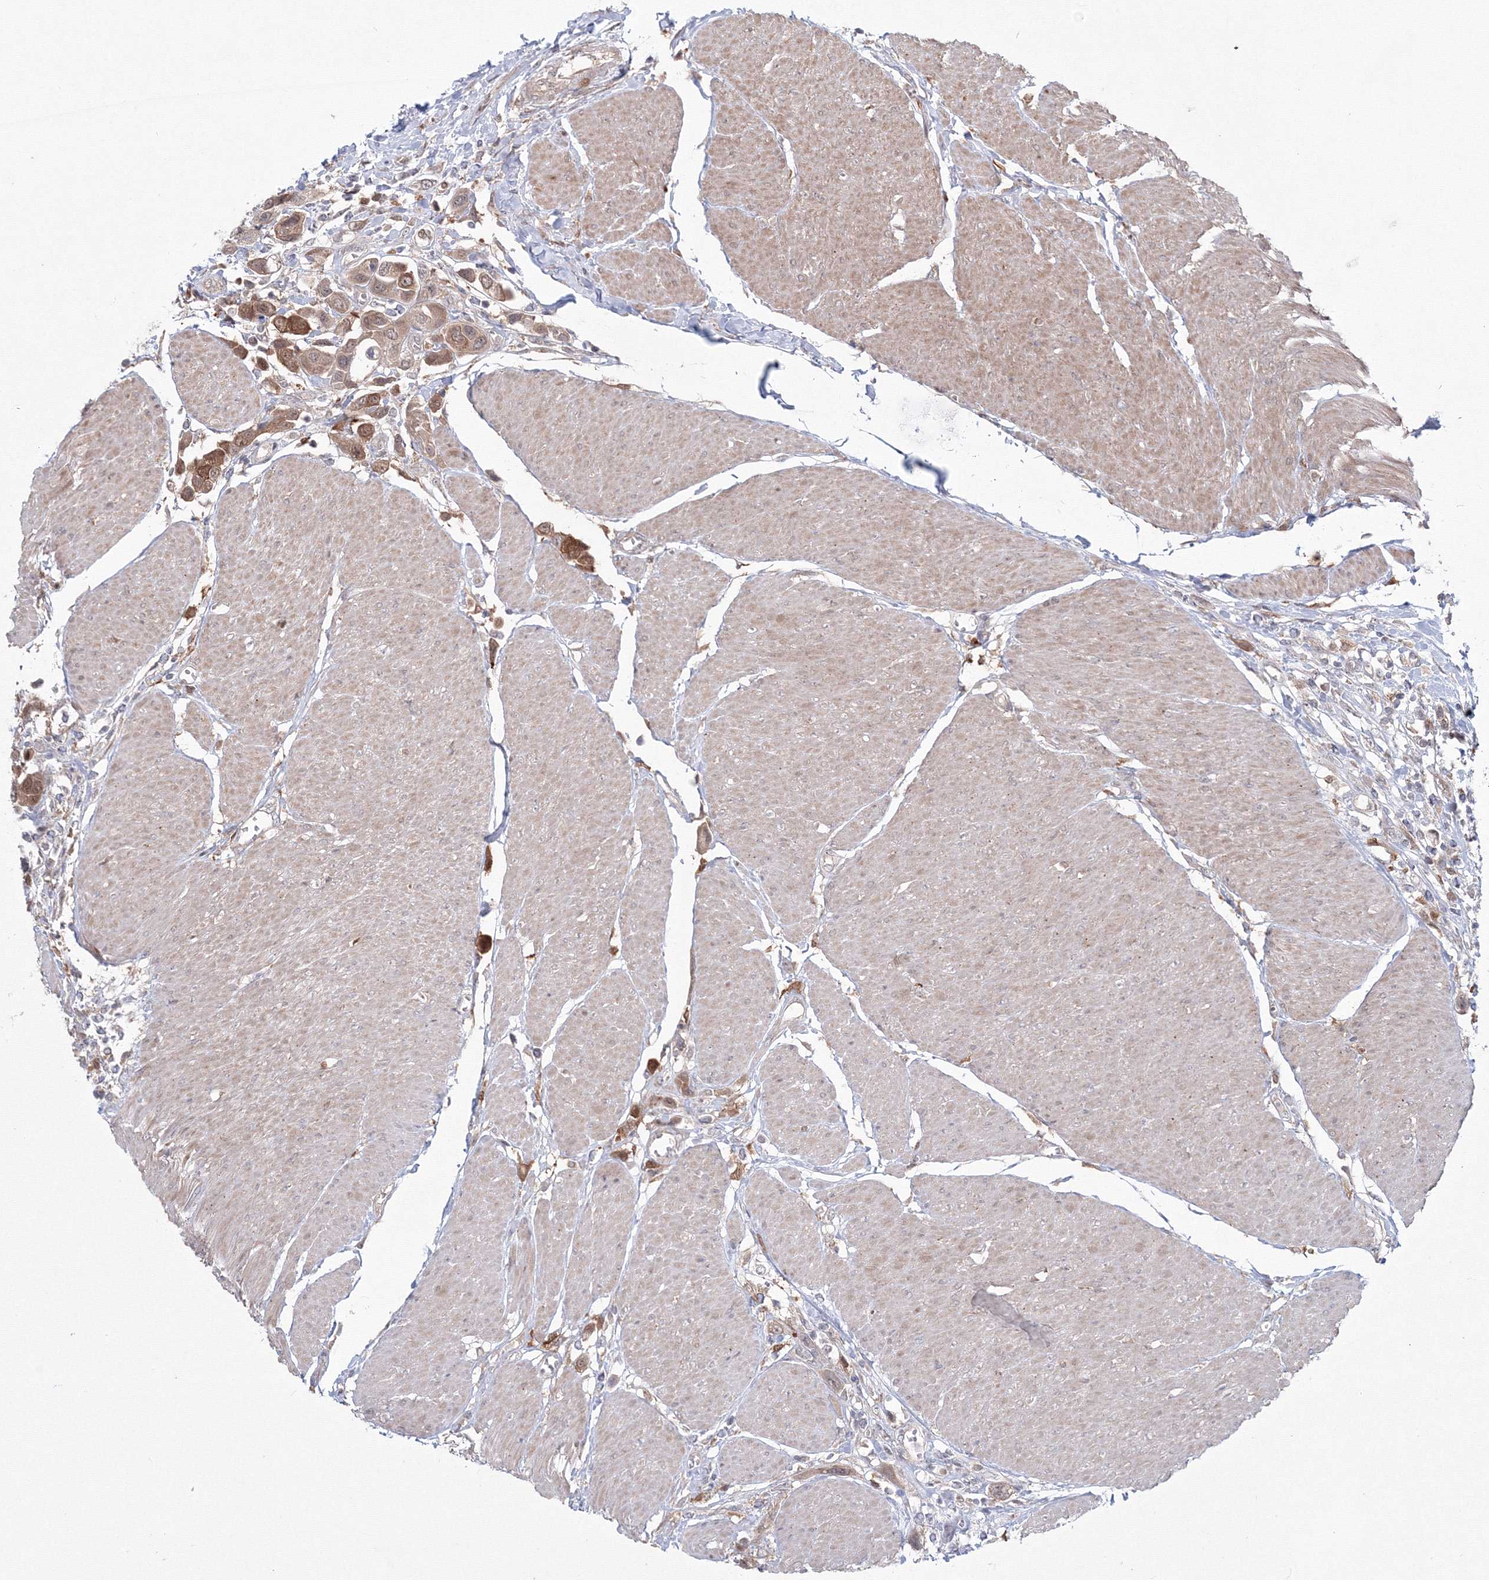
{"staining": {"intensity": "moderate", "quantity": "25%-75%", "location": "cytoplasmic/membranous"}, "tissue": "urothelial cancer", "cell_type": "Tumor cells", "image_type": "cancer", "snomed": [{"axis": "morphology", "description": "Urothelial carcinoma, High grade"}, {"axis": "topography", "description": "Urinary bladder"}], "caption": "A medium amount of moderate cytoplasmic/membranous staining is present in approximately 25%-75% of tumor cells in urothelial cancer tissue.", "gene": "MKRN2", "patient": {"sex": "male", "age": 50}}